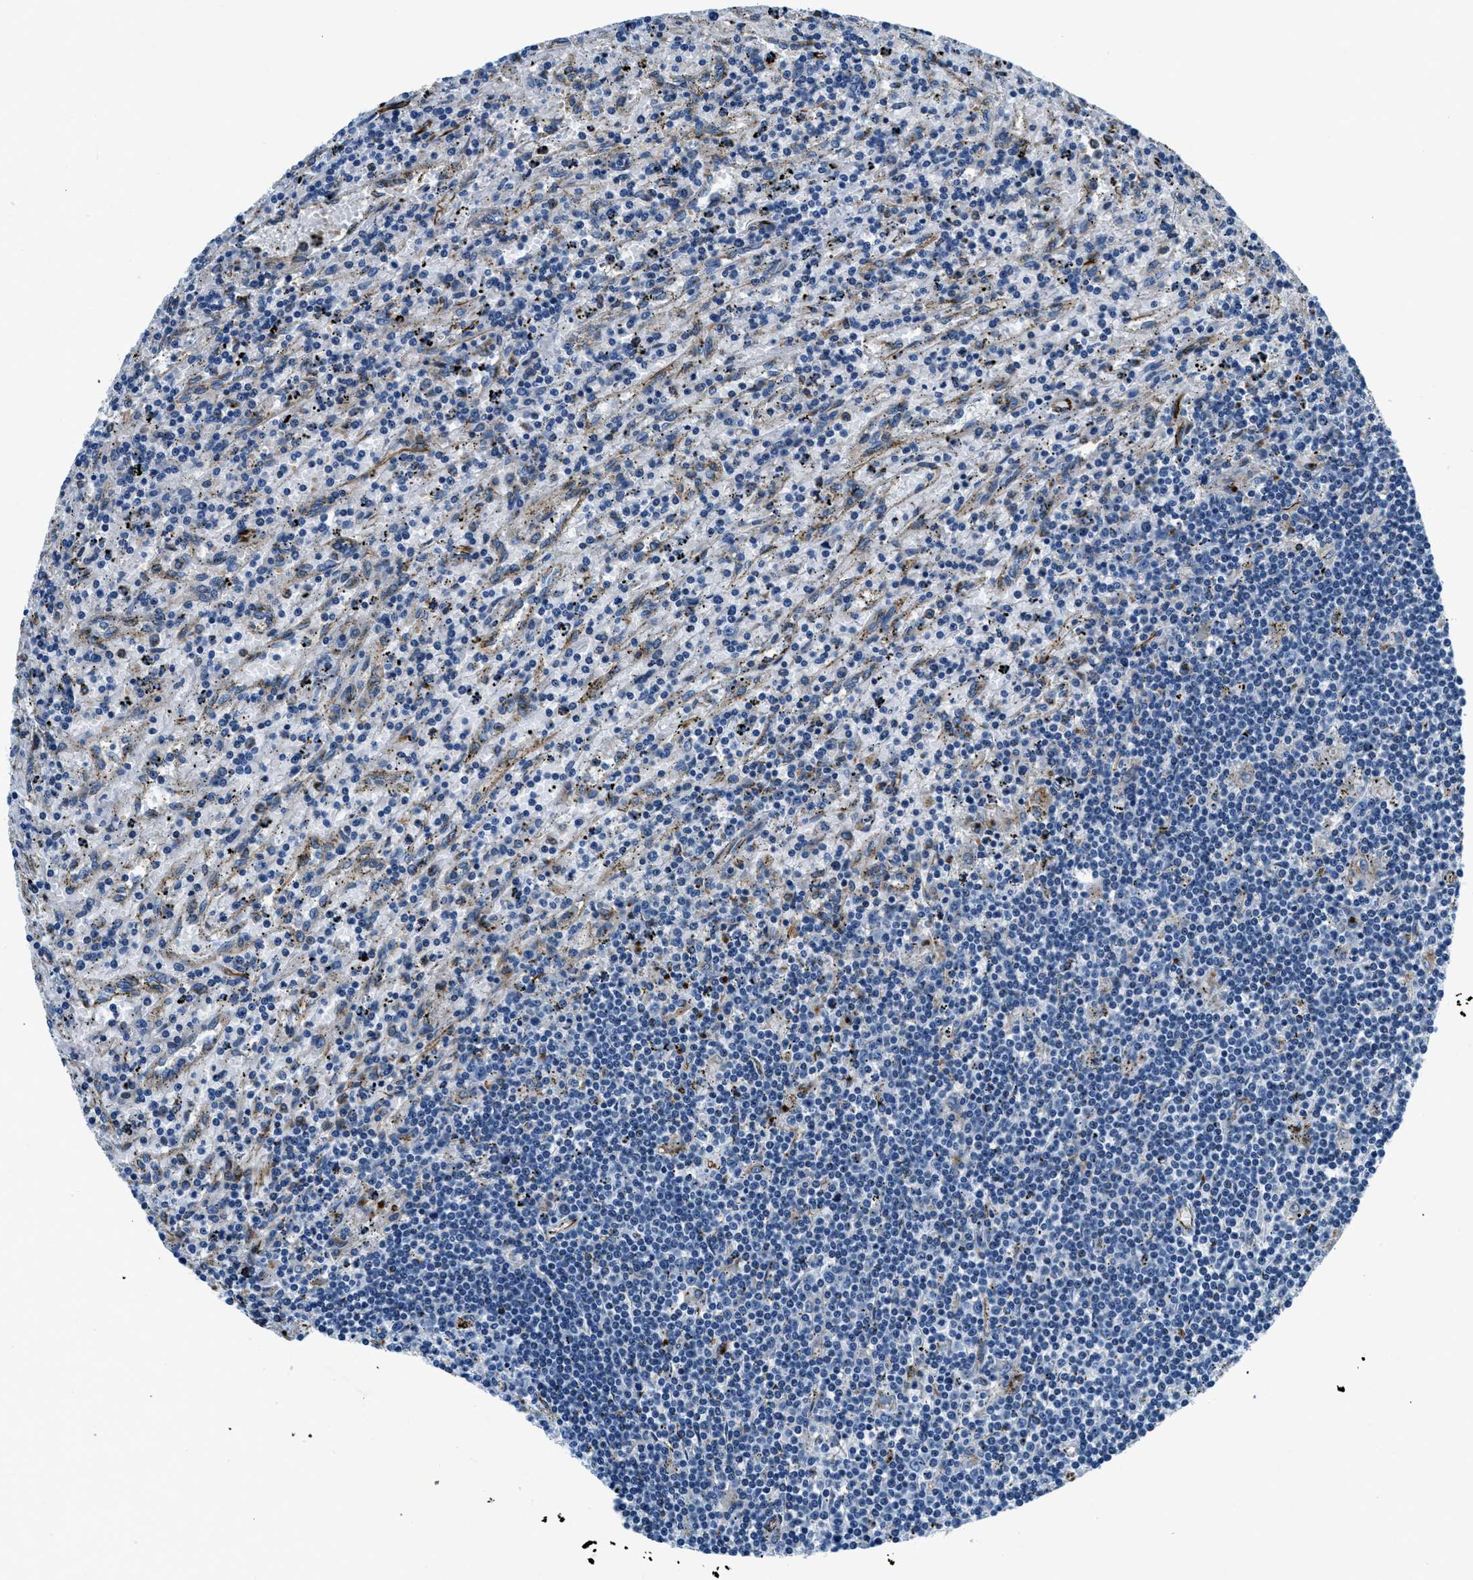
{"staining": {"intensity": "negative", "quantity": "none", "location": "none"}, "tissue": "lymphoma", "cell_type": "Tumor cells", "image_type": "cancer", "snomed": [{"axis": "morphology", "description": "Malignant lymphoma, non-Hodgkin's type, Low grade"}, {"axis": "topography", "description": "Spleen"}], "caption": "Immunohistochemical staining of human lymphoma displays no significant positivity in tumor cells. Brightfield microscopy of immunohistochemistry stained with DAB (3,3'-diaminobenzidine) (brown) and hematoxylin (blue), captured at high magnification.", "gene": "GNS", "patient": {"sex": "male", "age": 76}}